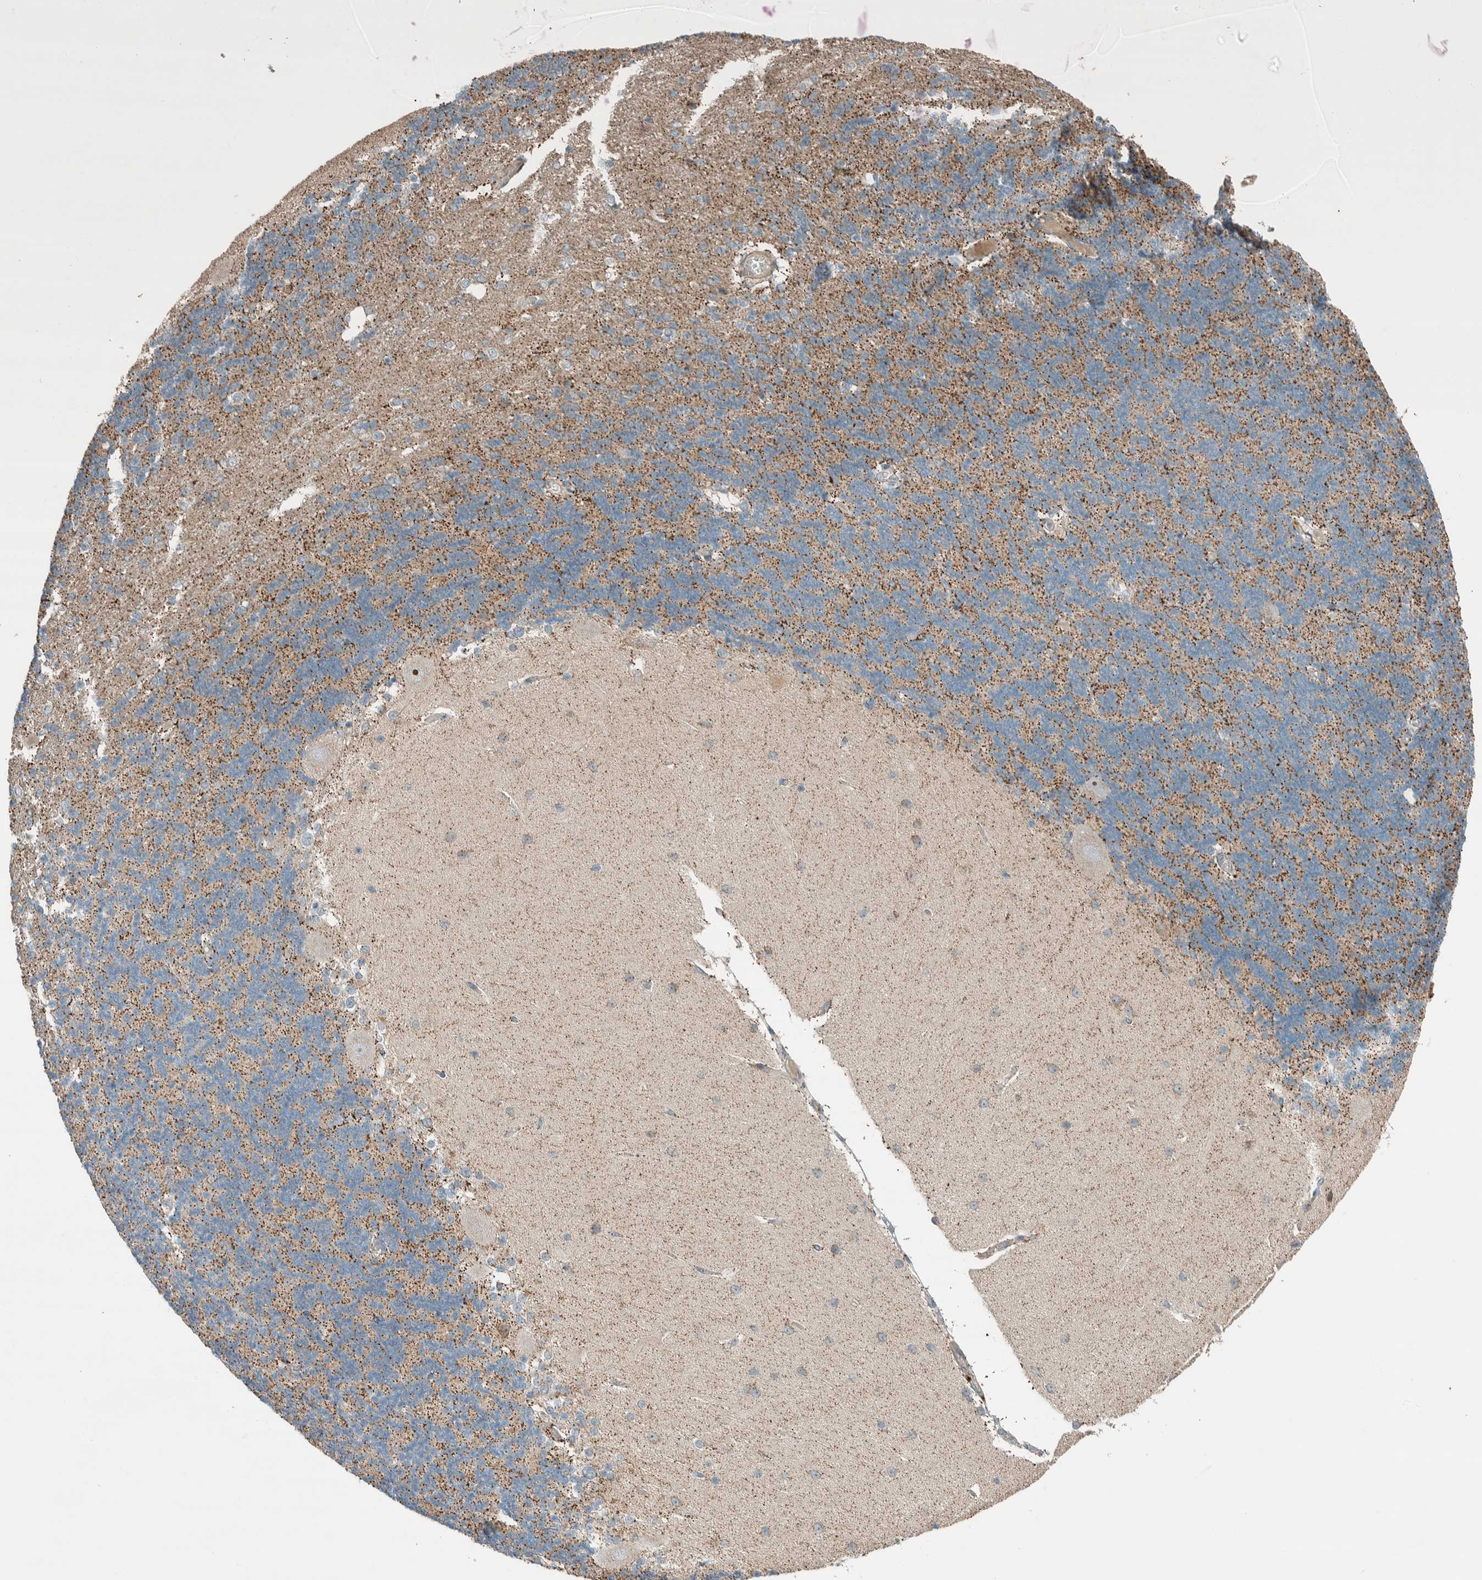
{"staining": {"intensity": "moderate", "quantity": "<25%", "location": "cytoplasmic/membranous"}, "tissue": "cerebellum", "cell_type": "Cells in granular layer", "image_type": "normal", "snomed": [{"axis": "morphology", "description": "Normal tissue, NOS"}, {"axis": "topography", "description": "Cerebellum"}], "caption": "A low amount of moderate cytoplasmic/membranous expression is seen in about <25% of cells in granular layer in benign cerebellum. (IHC, brightfield microscopy, high magnification).", "gene": "SLFN12L", "patient": {"sex": "female", "age": 54}}